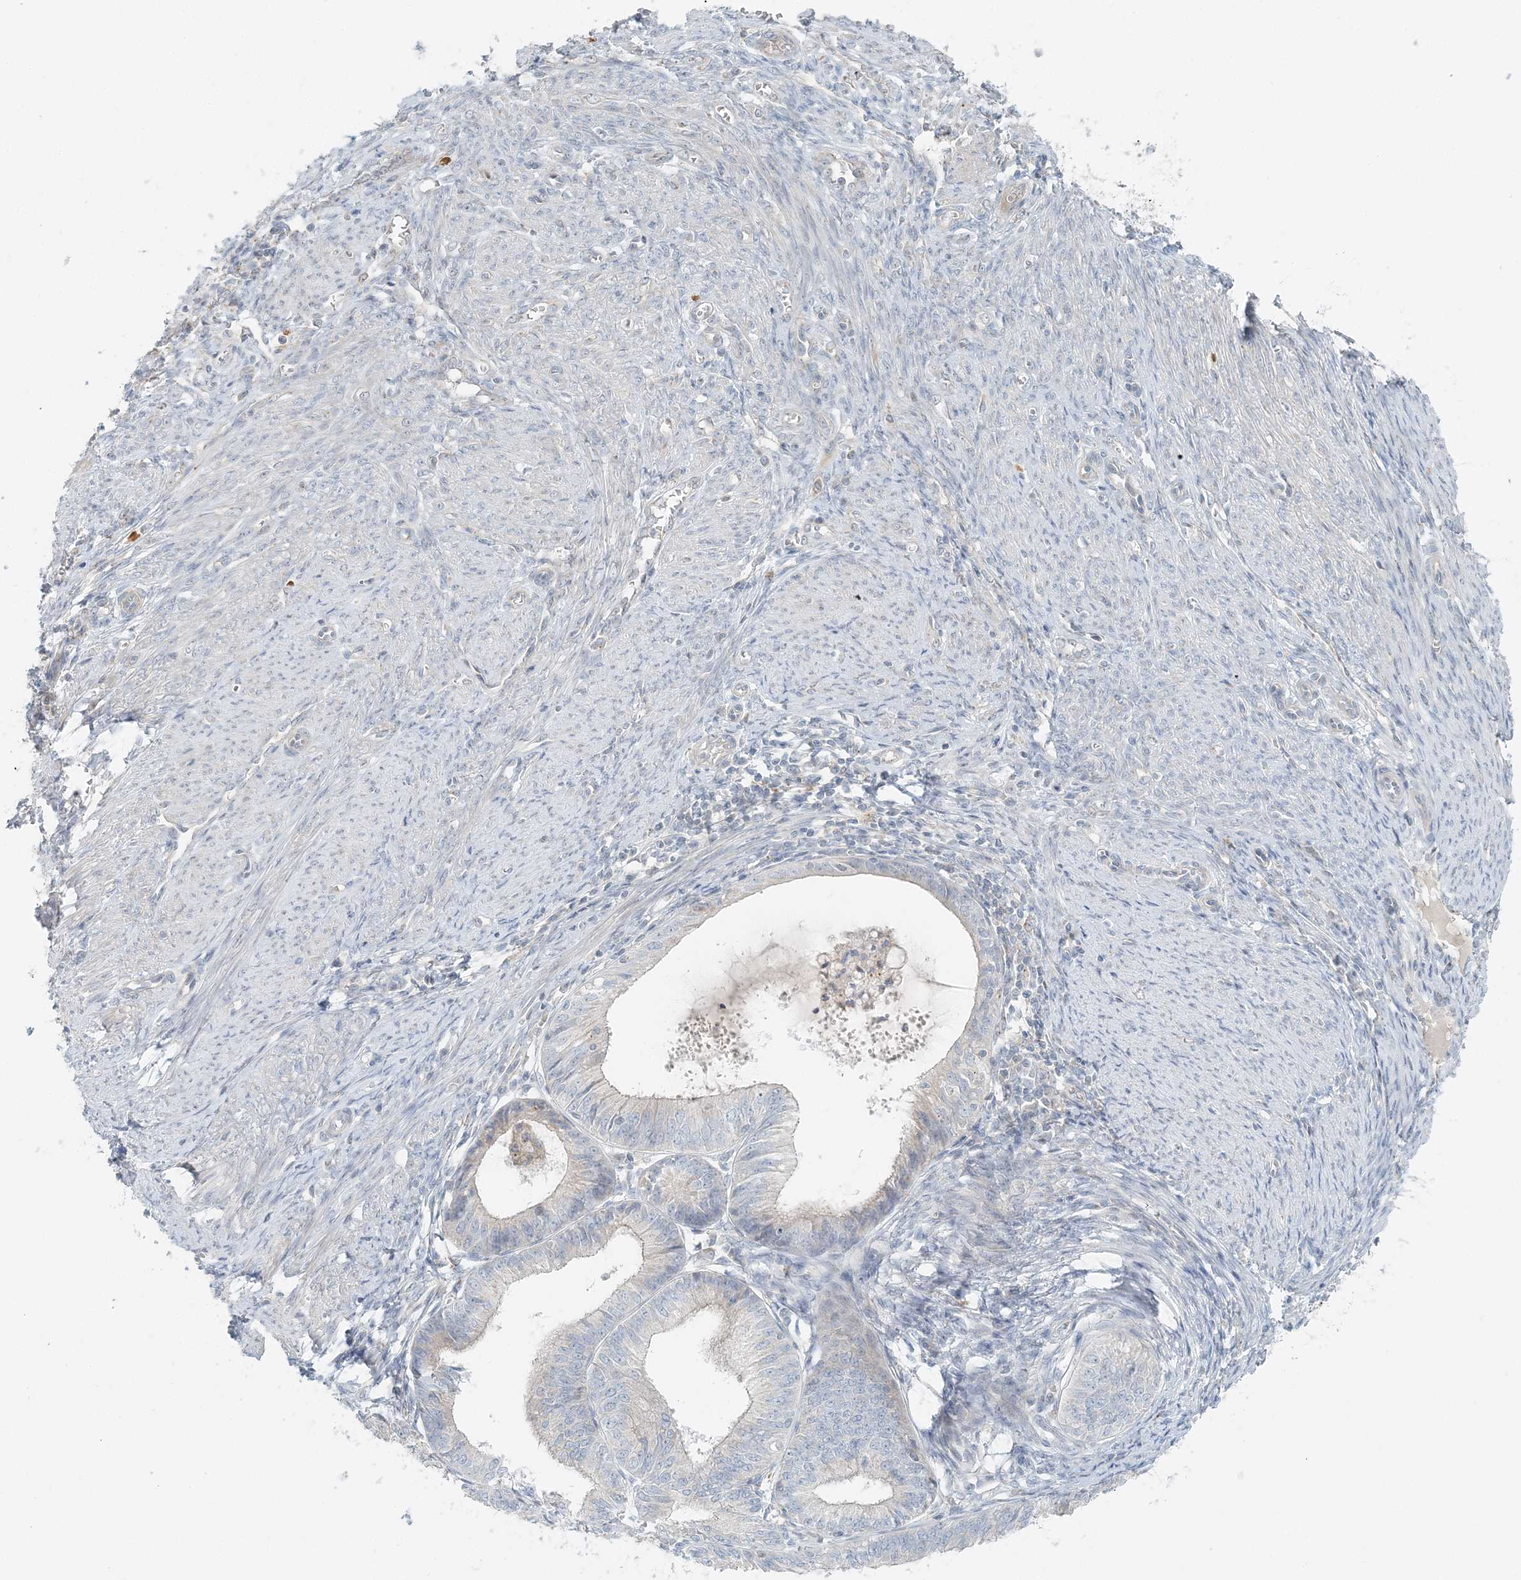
{"staining": {"intensity": "negative", "quantity": "none", "location": "none"}, "tissue": "endometrial cancer", "cell_type": "Tumor cells", "image_type": "cancer", "snomed": [{"axis": "morphology", "description": "Adenocarcinoma, NOS"}, {"axis": "topography", "description": "Endometrium"}], "caption": "IHC histopathology image of endometrial cancer stained for a protein (brown), which displays no staining in tumor cells.", "gene": "NAA11", "patient": {"sex": "female", "age": 51}}